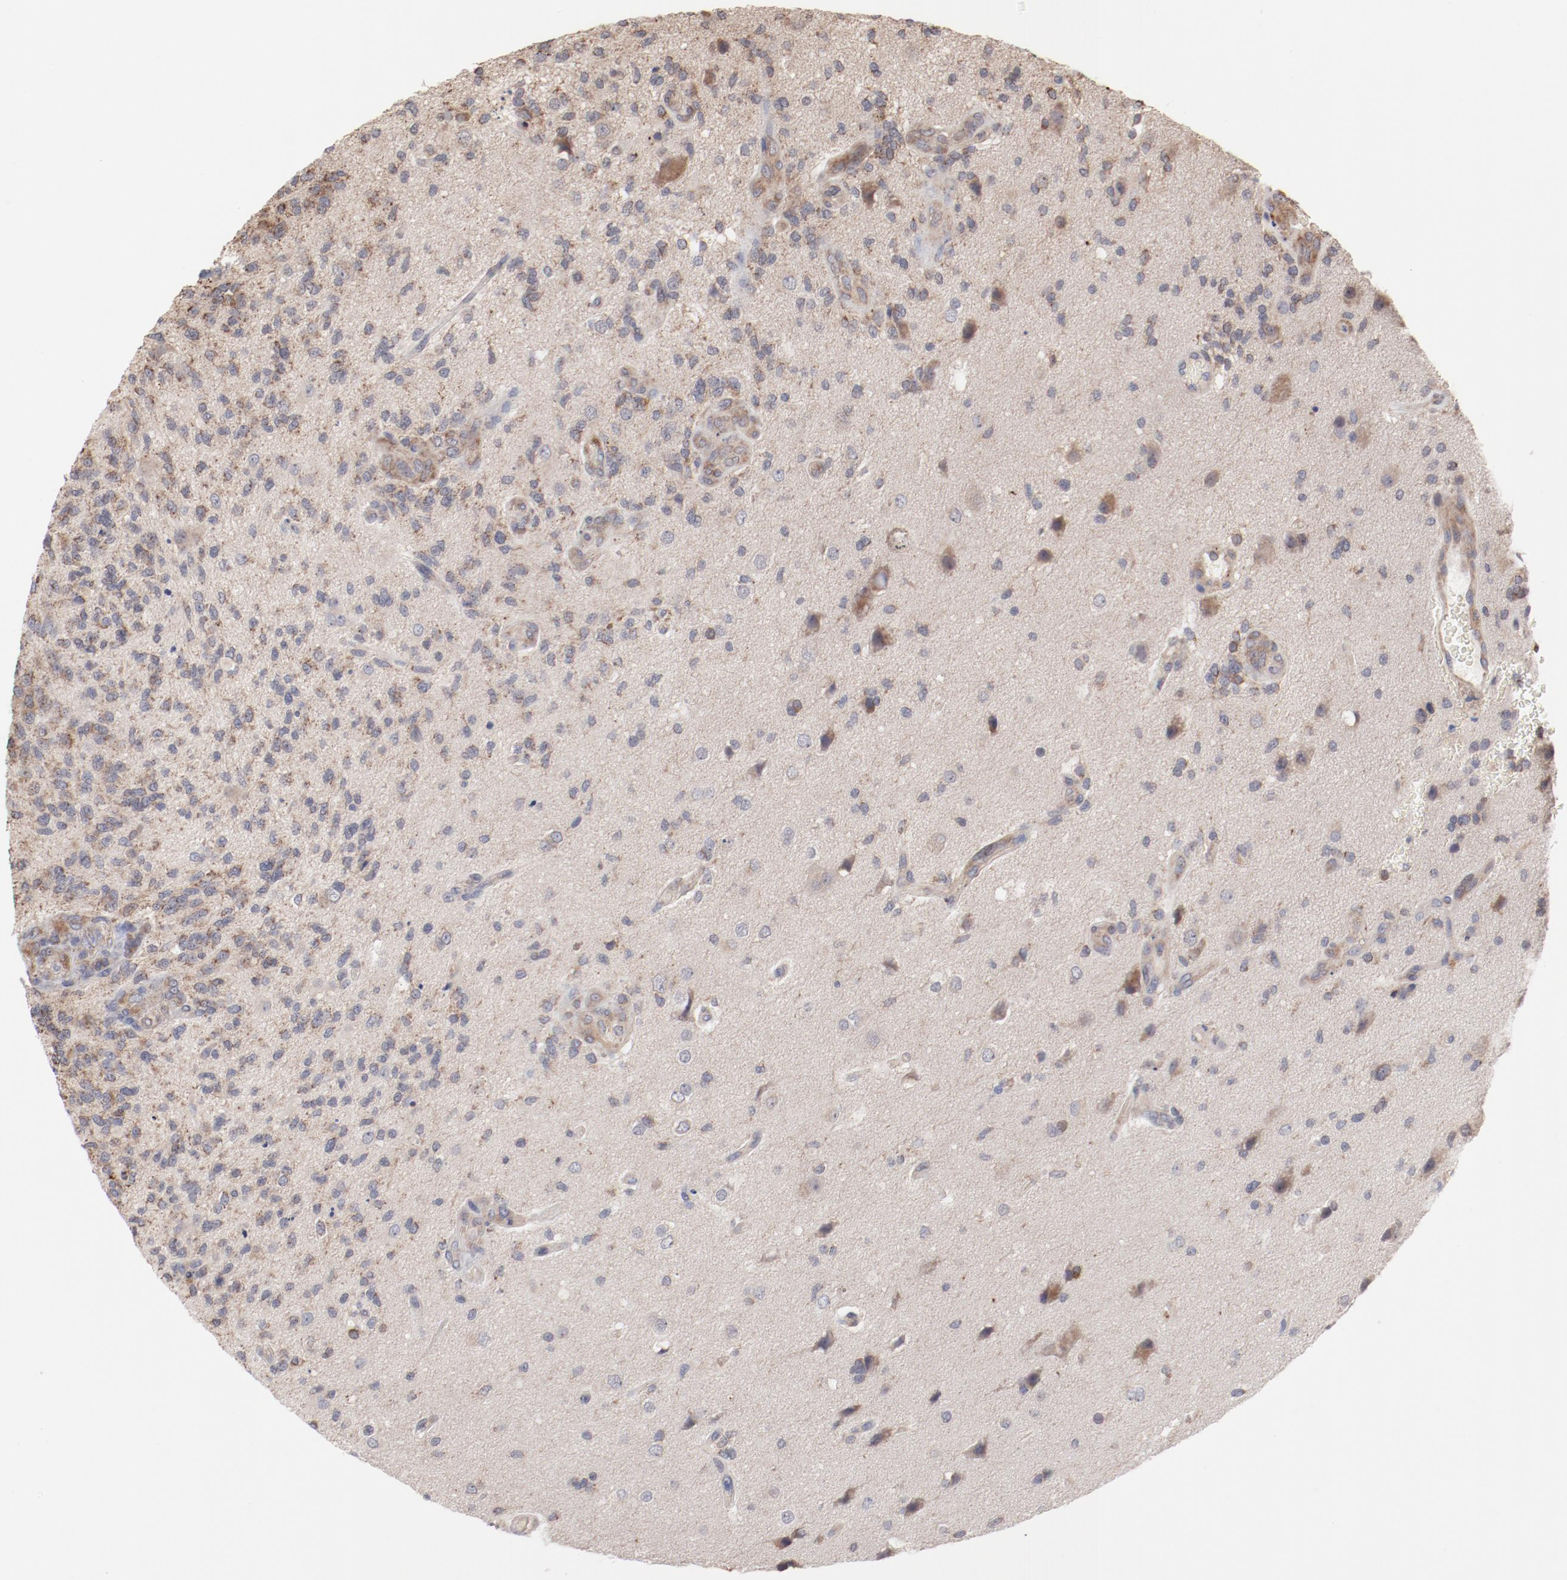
{"staining": {"intensity": "weak", "quantity": ">75%", "location": "cytoplasmic/membranous"}, "tissue": "glioma", "cell_type": "Tumor cells", "image_type": "cancer", "snomed": [{"axis": "morphology", "description": "Normal tissue, NOS"}, {"axis": "morphology", "description": "Glioma, malignant, High grade"}, {"axis": "topography", "description": "Cerebral cortex"}], "caption": "The immunohistochemical stain shows weak cytoplasmic/membranous staining in tumor cells of malignant high-grade glioma tissue. Nuclei are stained in blue.", "gene": "PPFIBP2", "patient": {"sex": "male", "age": 75}}